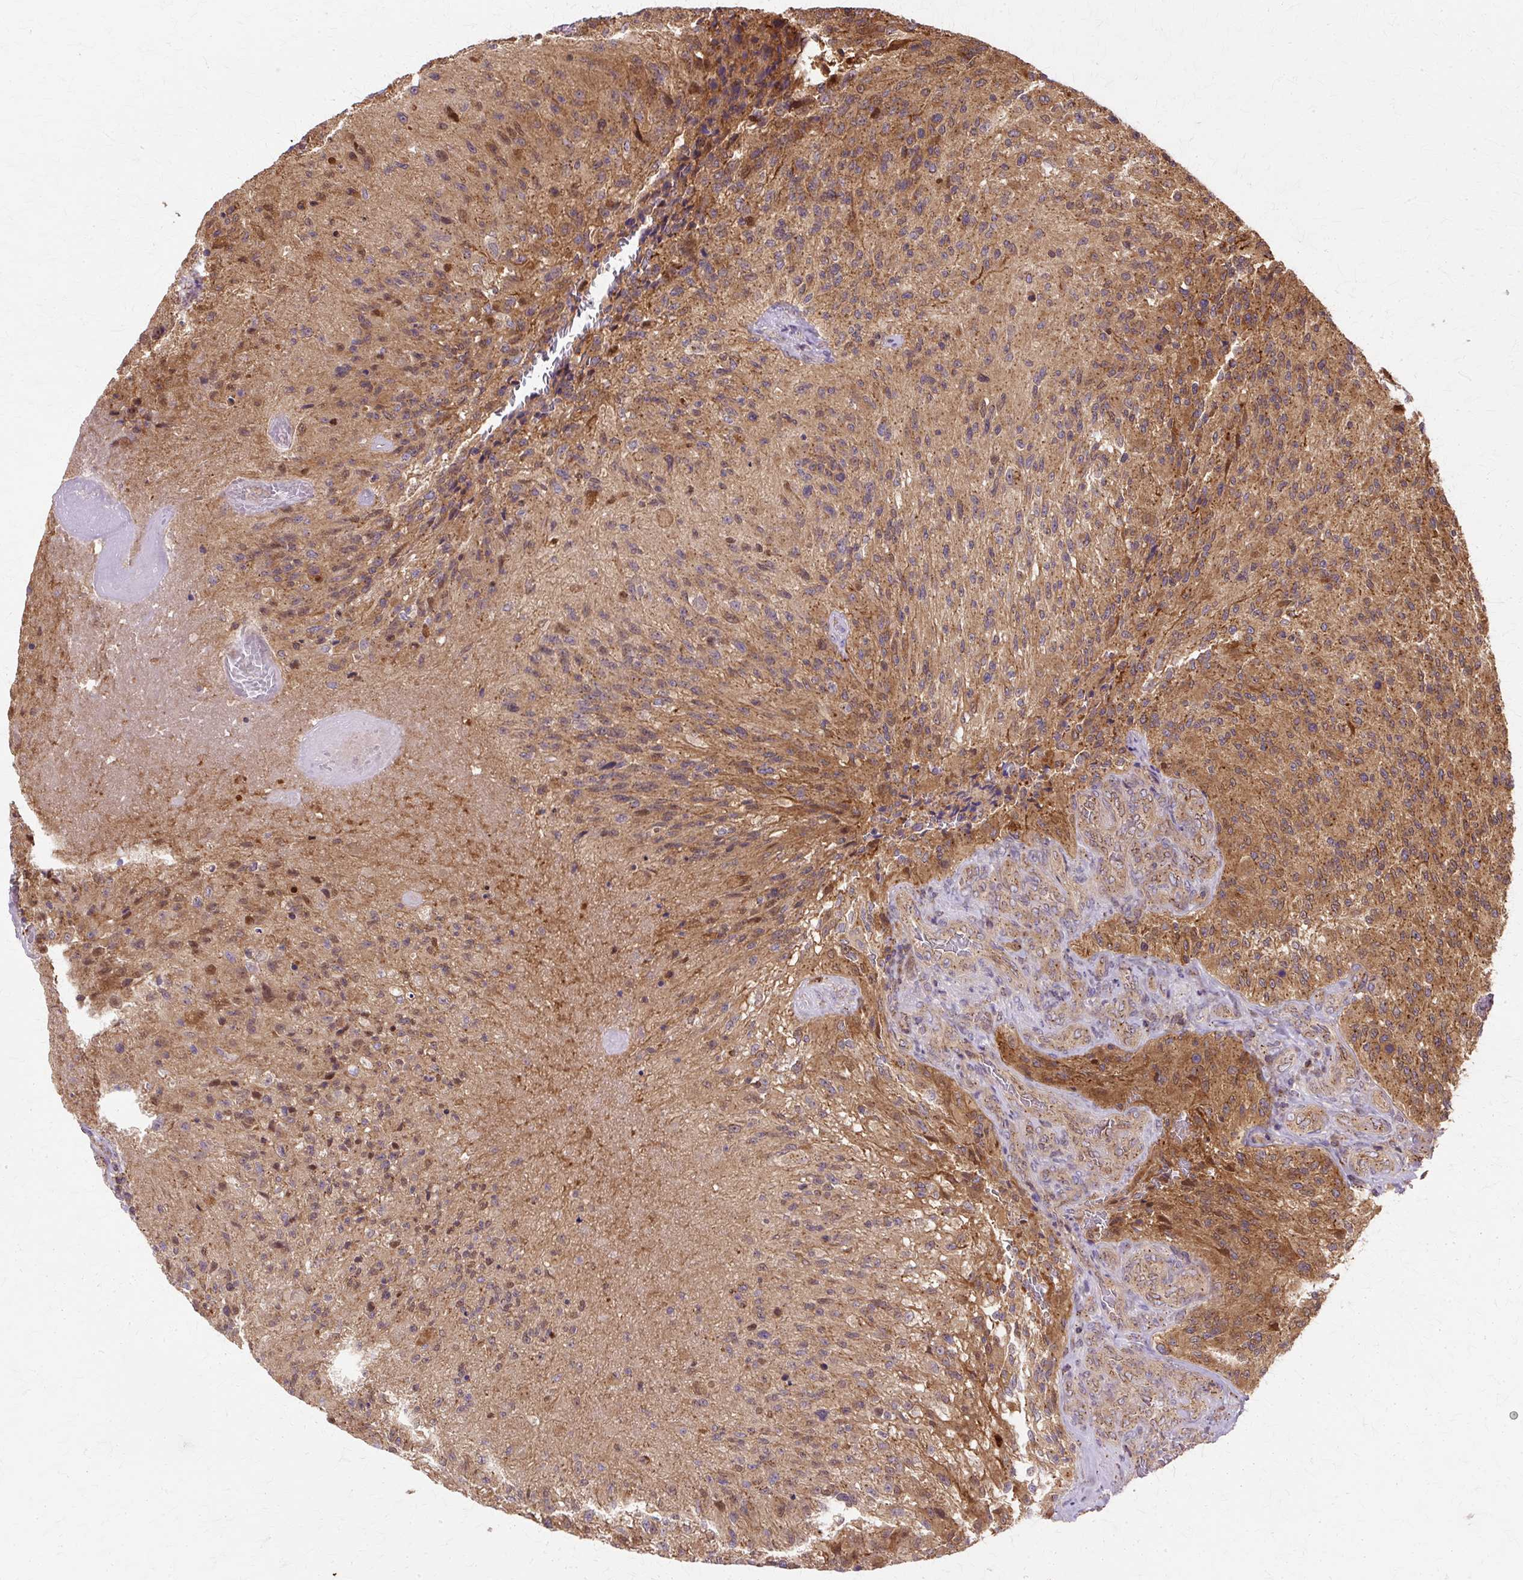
{"staining": {"intensity": "moderate", "quantity": ">75%", "location": "cytoplasmic/membranous"}, "tissue": "glioma", "cell_type": "Tumor cells", "image_type": "cancer", "snomed": [{"axis": "morphology", "description": "Normal tissue, NOS"}, {"axis": "morphology", "description": "Glioma, malignant, High grade"}, {"axis": "topography", "description": "Cerebral cortex"}], "caption": "Immunohistochemistry (DAB) staining of malignant glioma (high-grade) displays moderate cytoplasmic/membranous protein expression in about >75% of tumor cells.", "gene": "COPB1", "patient": {"sex": "male", "age": 56}}